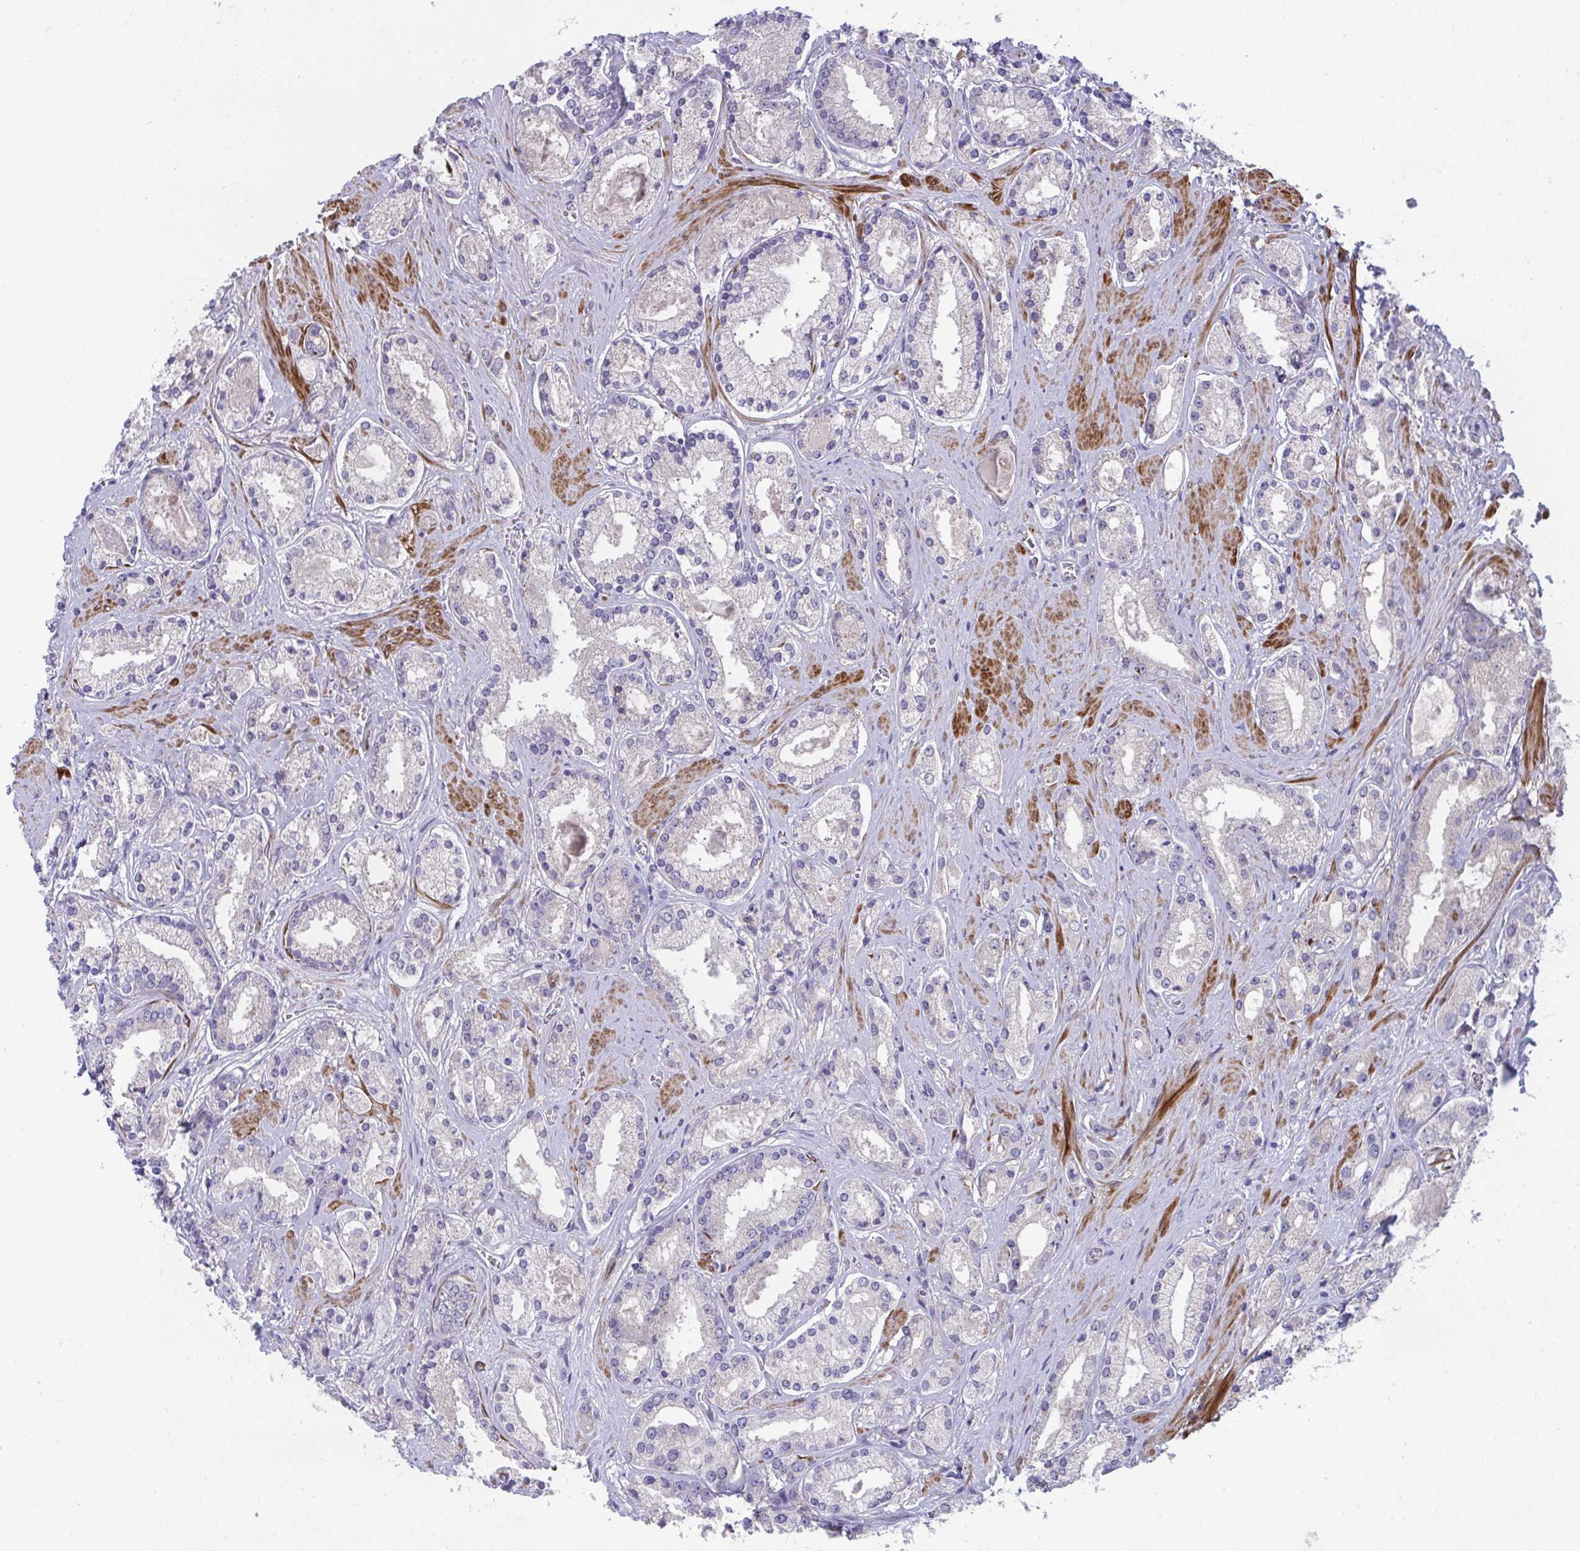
{"staining": {"intensity": "negative", "quantity": "none", "location": "none"}, "tissue": "prostate cancer", "cell_type": "Tumor cells", "image_type": "cancer", "snomed": [{"axis": "morphology", "description": "Adenocarcinoma, High grade"}, {"axis": "topography", "description": "Prostate"}], "caption": "This histopathology image is of prostate cancer stained with immunohistochemistry (IHC) to label a protein in brown with the nuclei are counter-stained blue. There is no expression in tumor cells.", "gene": "PIGZ", "patient": {"sex": "male", "age": 67}}